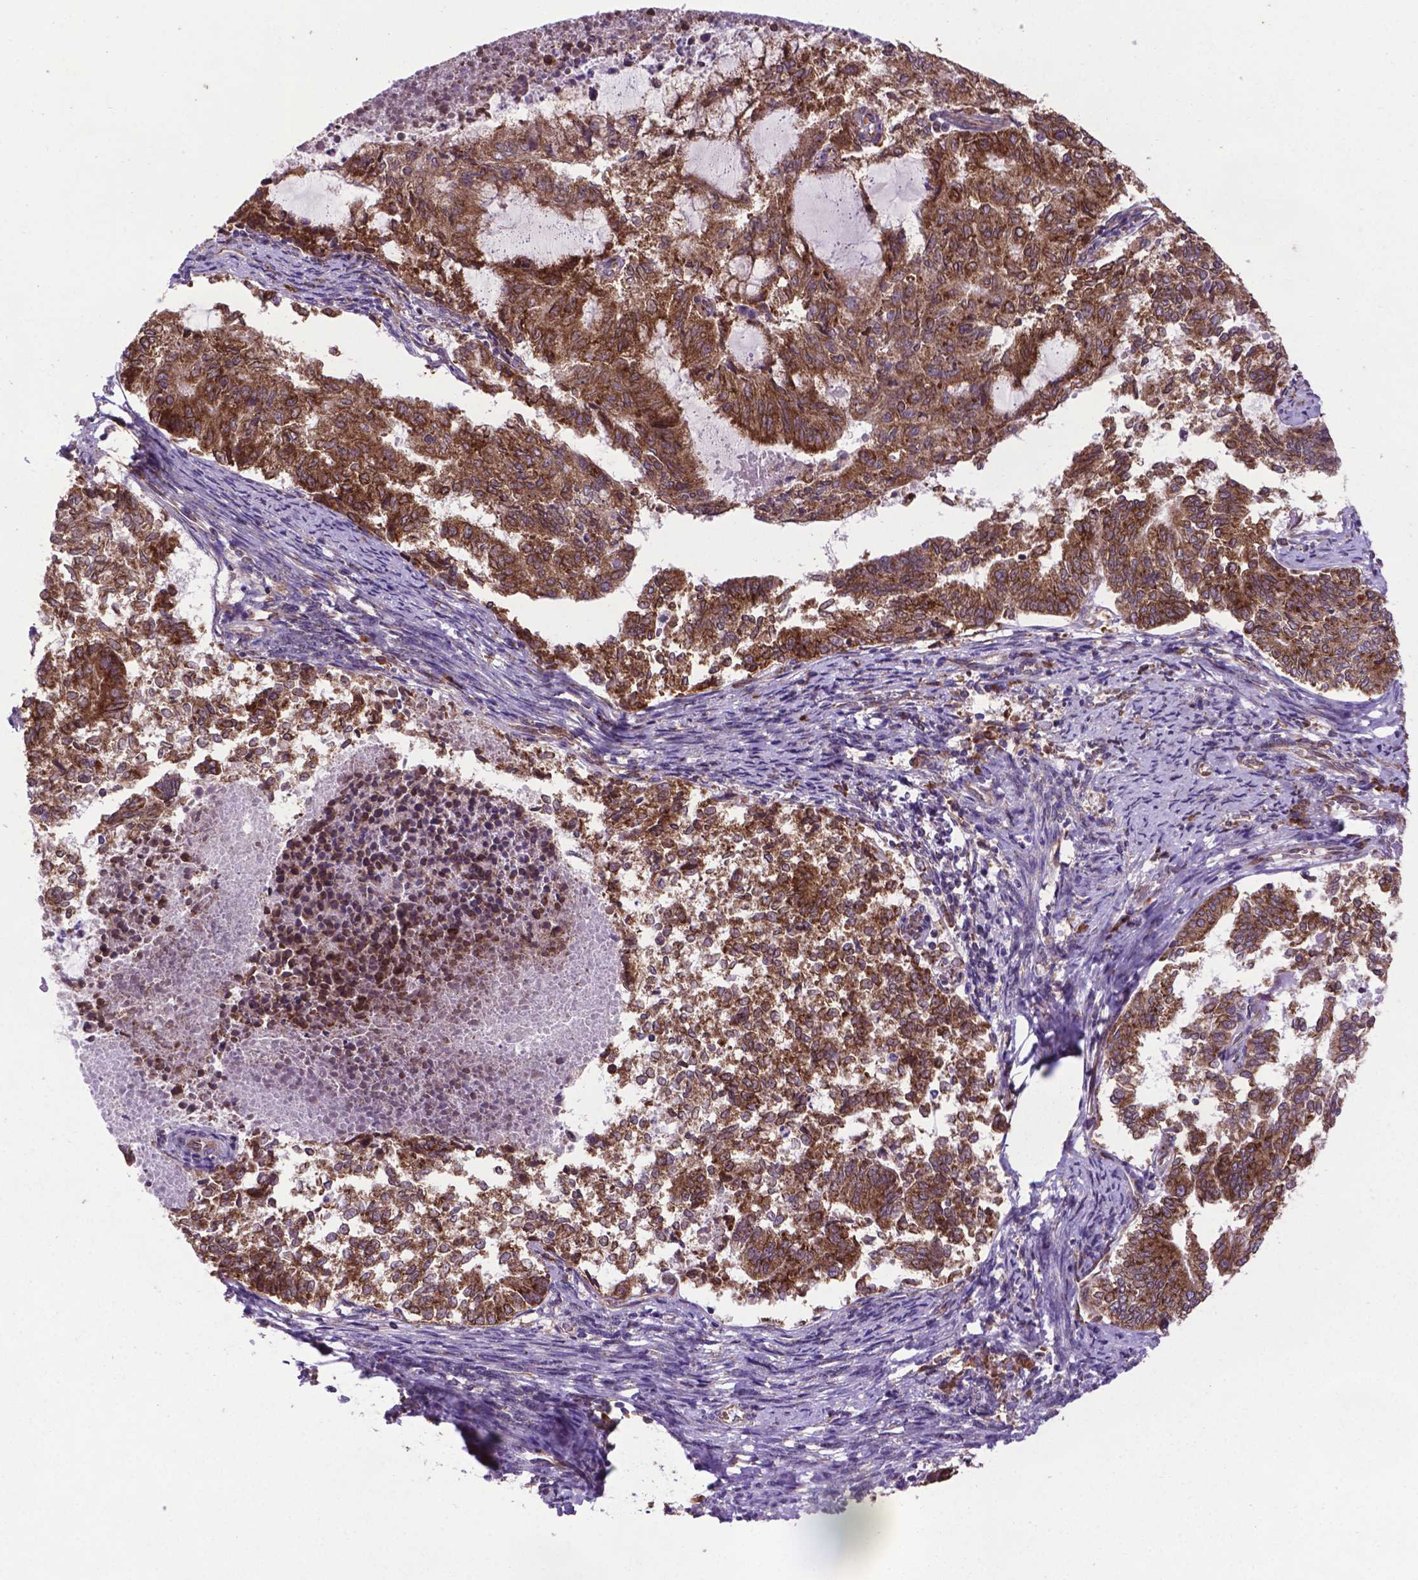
{"staining": {"intensity": "moderate", "quantity": ">75%", "location": "cytoplasmic/membranous"}, "tissue": "endometrial cancer", "cell_type": "Tumor cells", "image_type": "cancer", "snomed": [{"axis": "morphology", "description": "Adenocarcinoma, NOS"}, {"axis": "topography", "description": "Endometrium"}], "caption": "Brown immunohistochemical staining in human endometrial adenocarcinoma demonstrates moderate cytoplasmic/membranous positivity in approximately >75% of tumor cells.", "gene": "WDR83OS", "patient": {"sex": "female", "age": 65}}